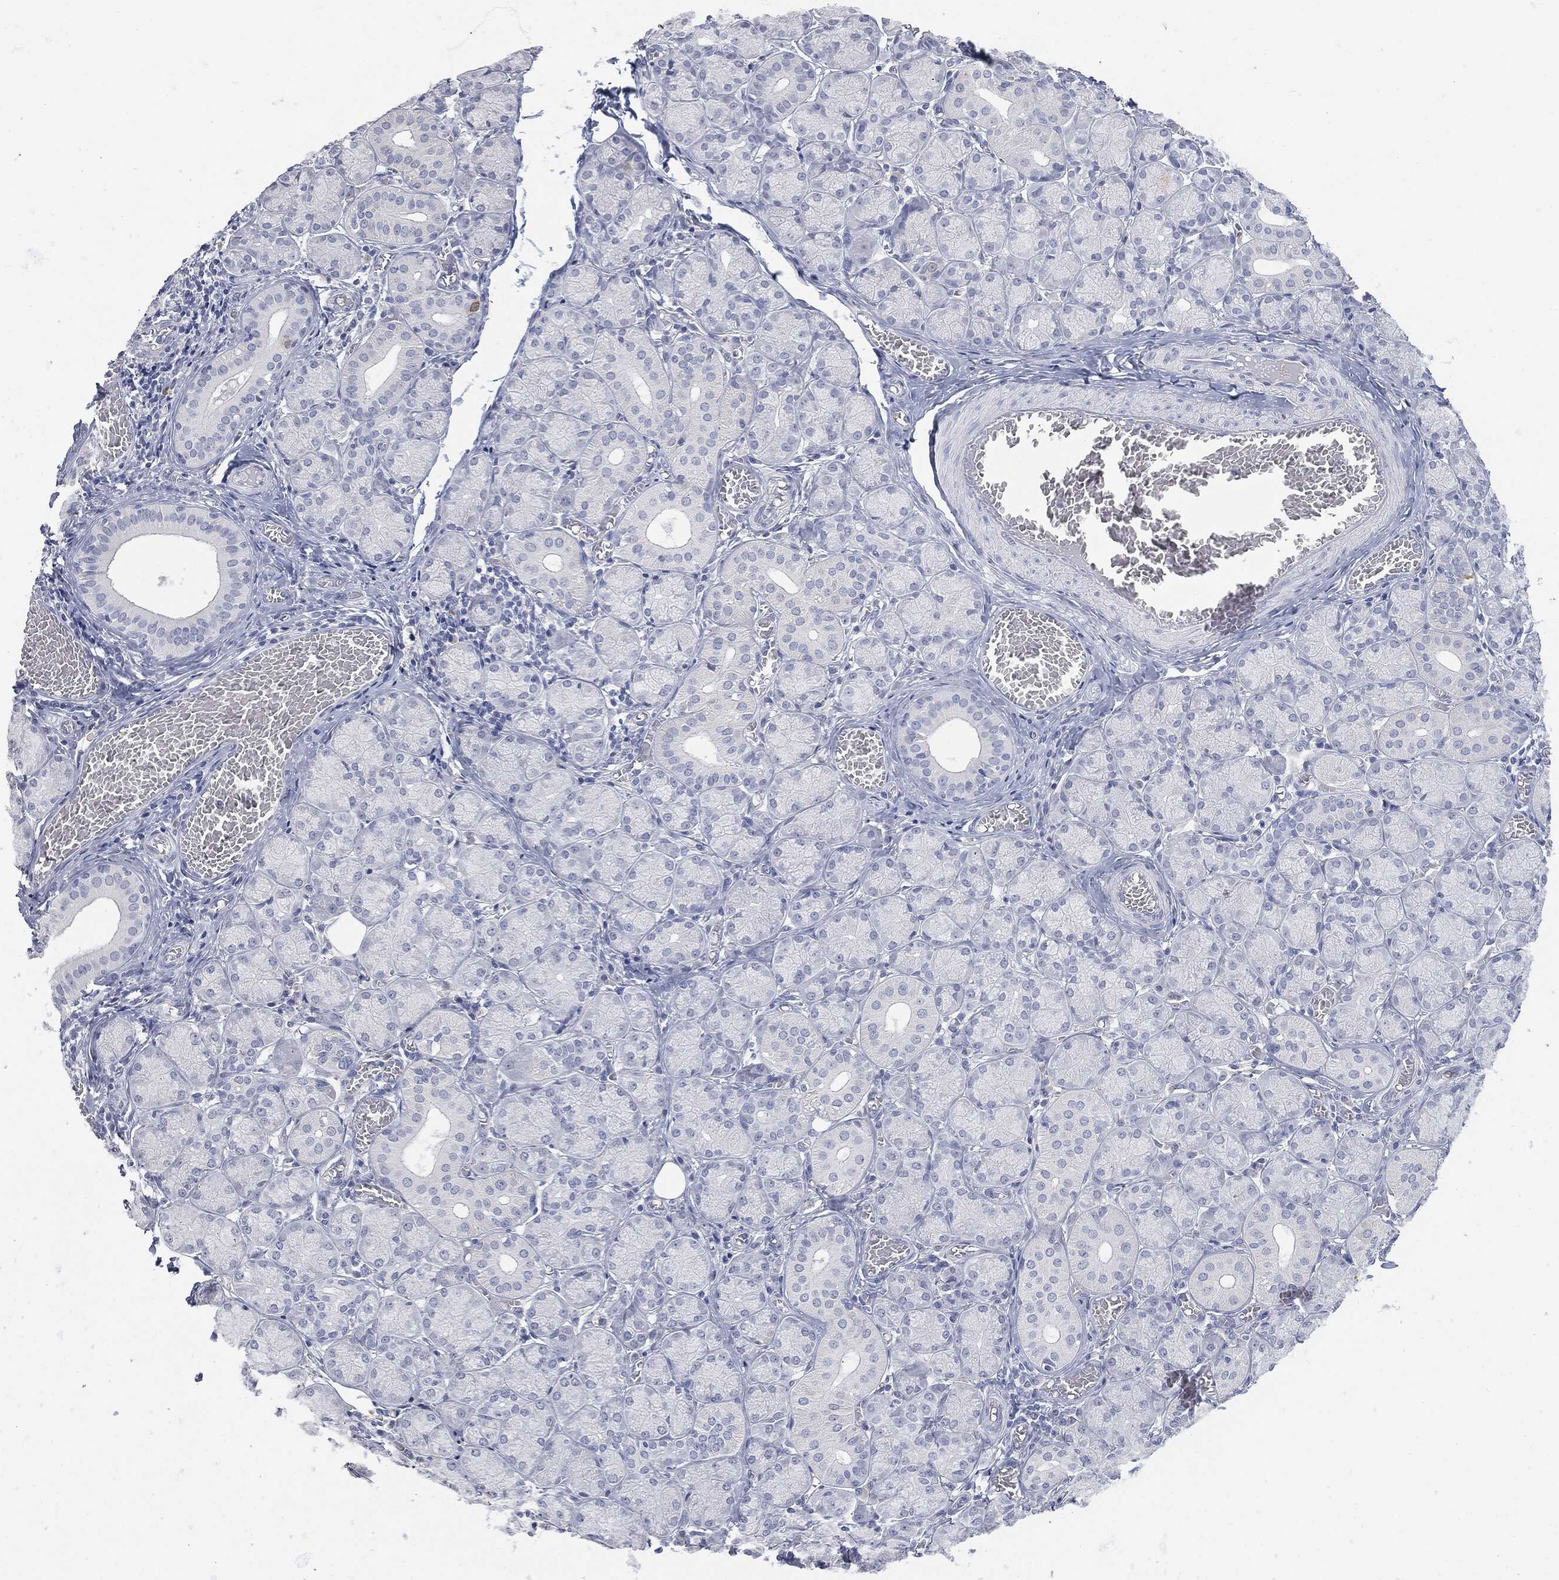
{"staining": {"intensity": "negative", "quantity": "none", "location": "none"}, "tissue": "salivary gland", "cell_type": "Glandular cells", "image_type": "normal", "snomed": [{"axis": "morphology", "description": "Normal tissue, NOS"}, {"axis": "topography", "description": "Salivary gland"}], "caption": "Histopathology image shows no protein expression in glandular cells of normal salivary gland.", "gene": "UBE2C", "patient": {"sex": "male", "age": 38}}